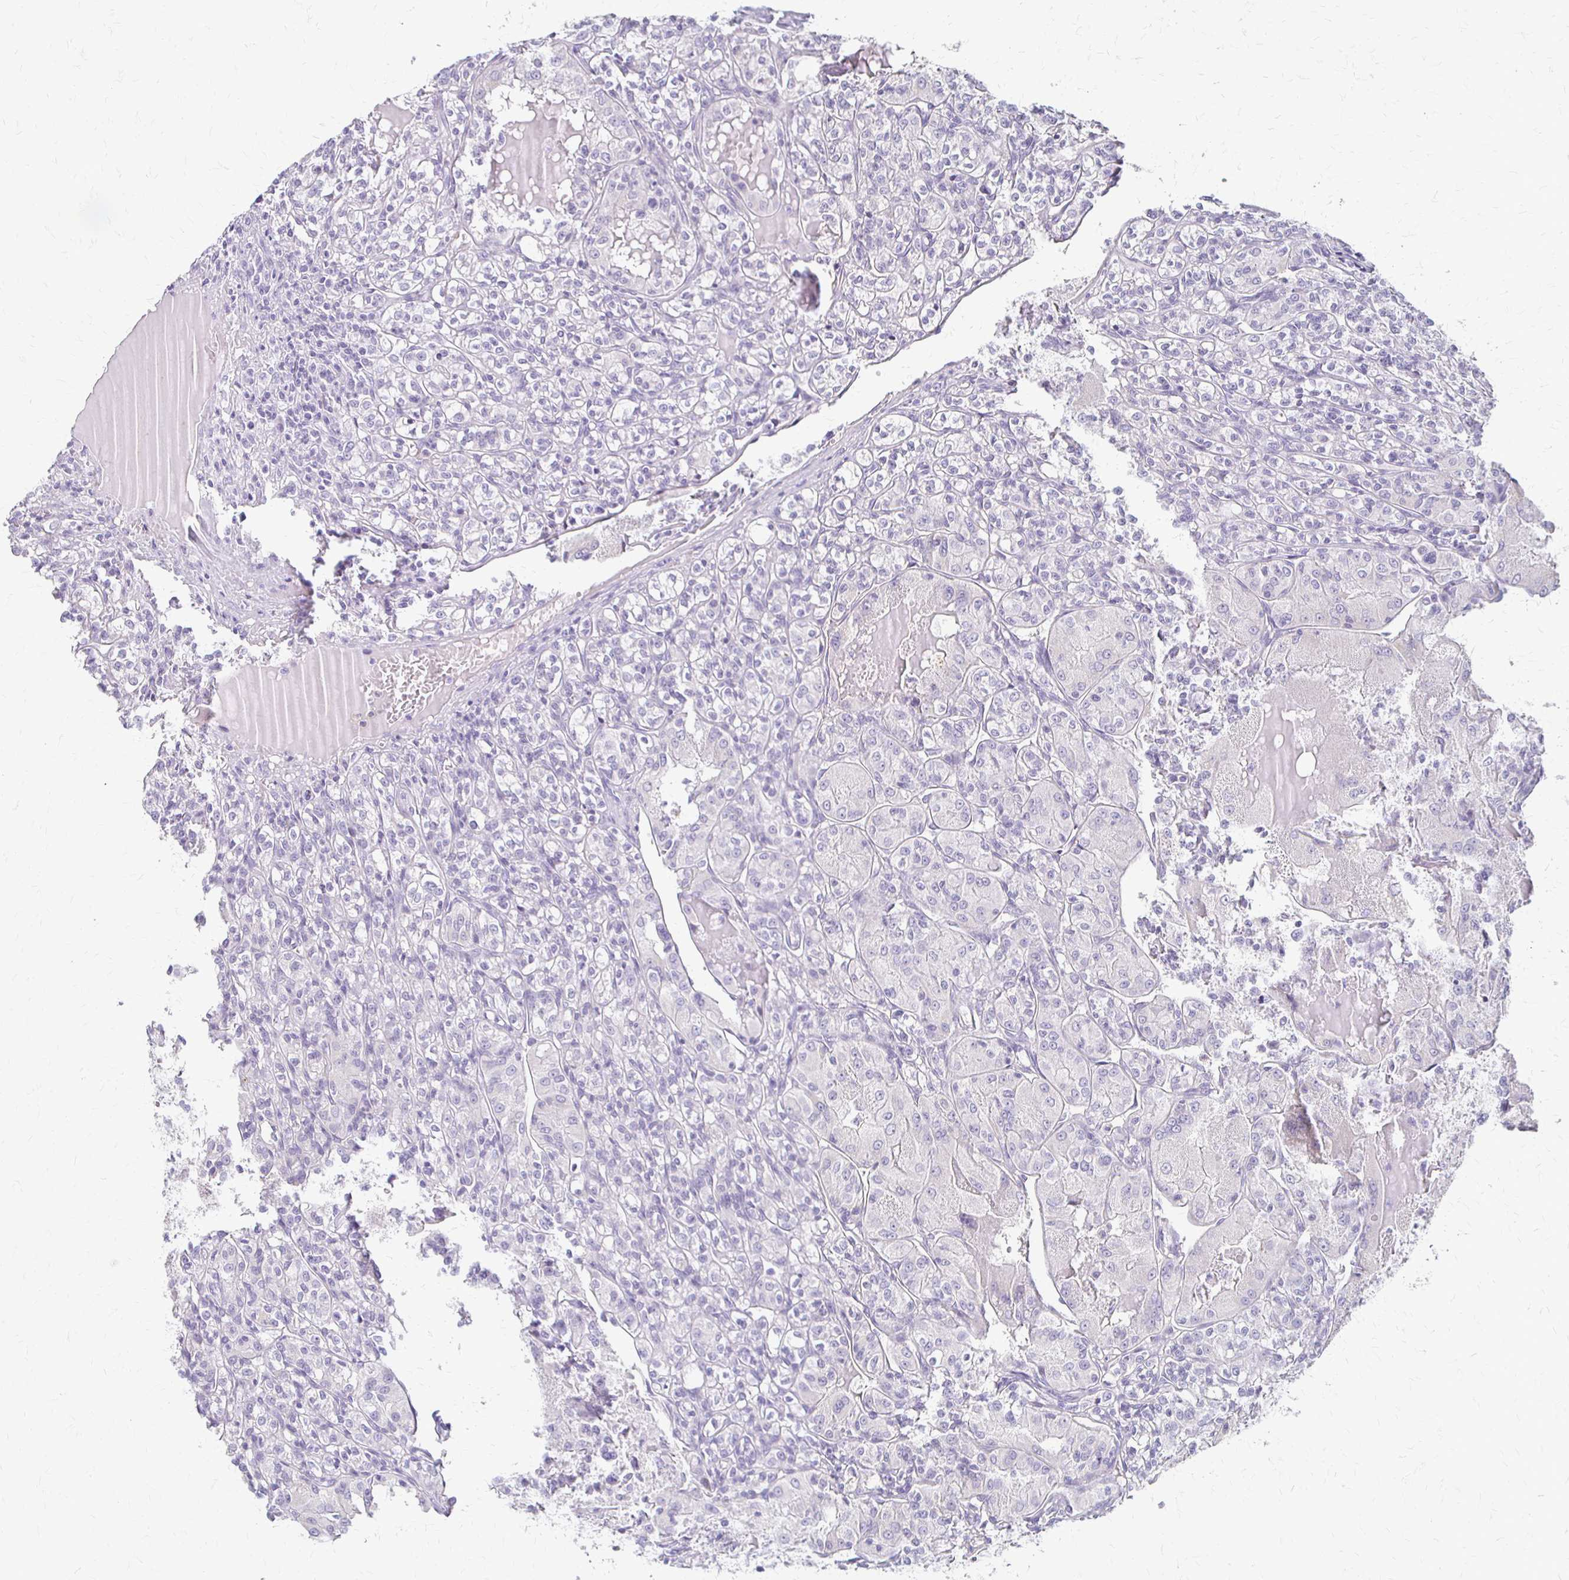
{"staining": {"intensity": "negative", "quantity": "none", "location": "none"}, "tissue": "renal cancer", "cell_type": "Tumor cells", "image_type": "cancer", "snomed": [{"axis": "morphology", "description": "Adenocarcinoma, NOS"}, {"axis": "topography", "description": "Kidney"}], "caption": "This photomicrograph is of adenocarcinoma (renal) stained with immunohistochemistry to label a protein in brown with the nuclei are counter-stained blue. There is no staining in tumor cells. (Stains: DAB IHC with hematoxylin counter stain, Microscopy: brightfield microscopy at high magnification).", "gene": "ACP5", "patient": {"sex": "male", "age": 36}}